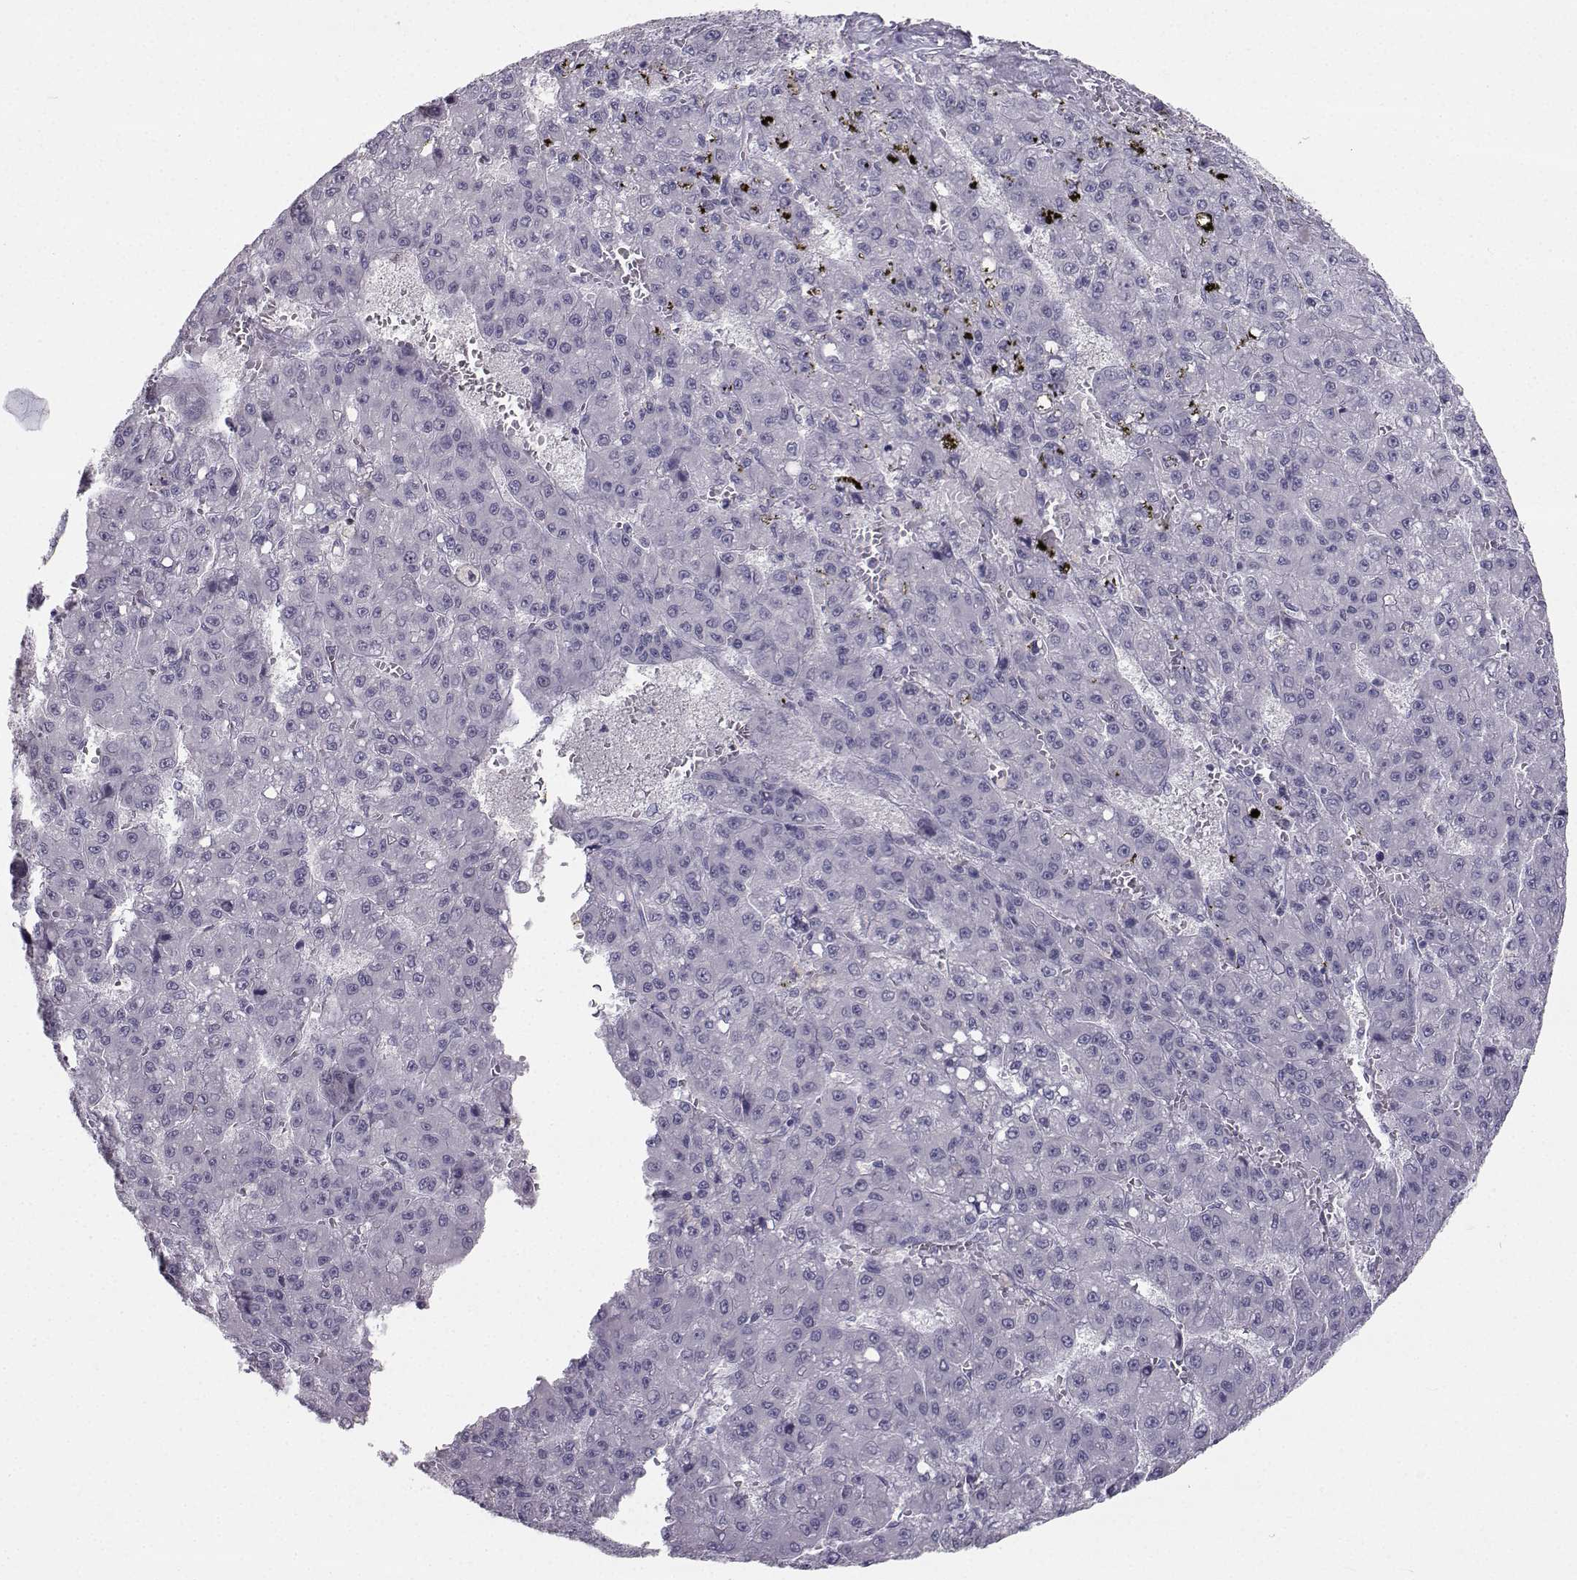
{"staining": {"intensity": "negative", "quantity": "none", "location": "none"}, "tissue": "liver cancer", "cell_type": "Tumor cells", "image_type": "cancer", "snomed": [{"axis": "morphology", "description": "Carcinoma, Hepatocellular, NOS"}, {"axis": "topography", "description": "Liver"}], "caption": "Tumor cells show no significant protein positivity in liver cancer (hepatocellular carcinoma).", "gene": "SYCE1", "patient": {"sex": "male", "age": 70}}